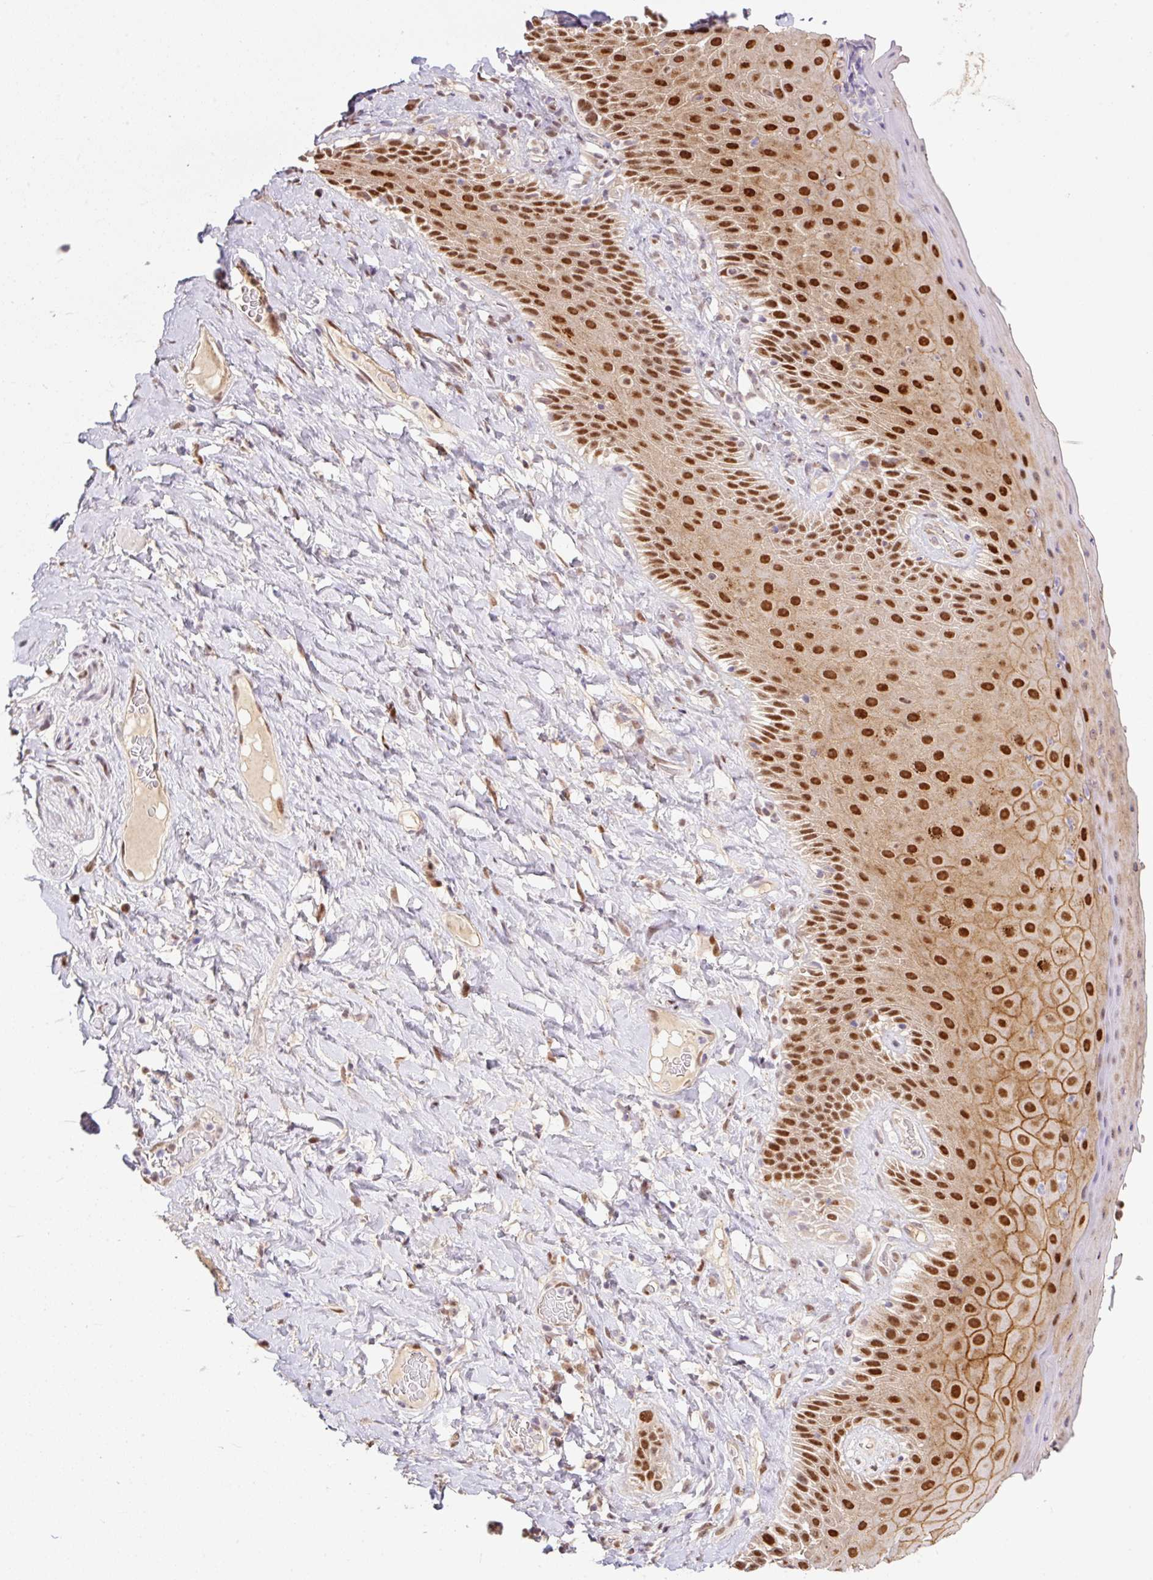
{"staining": {"intensity": "strong", "quantity": ">75%", "location": "nuclear"}, "tissue": "skin", "cell_type": "Epidermal cells", "image_type": "normal", "snomed": [{"axis": "morphology", "description": "Normal tissue, NOS"}, {"axis": "topography", "description": "Anal"}], "caption": "A high-resolution image shows IHC staining of unremarkable skin, which exhibits strong nuclear expression in approximately >75% of epidermal cells. Using DAB (brown) and hematoxylin (blue) stains, captured at high magnification using brightfield microscopy.", "gene": "GPR139", "patient": {"sex": "male", "age": 78}}